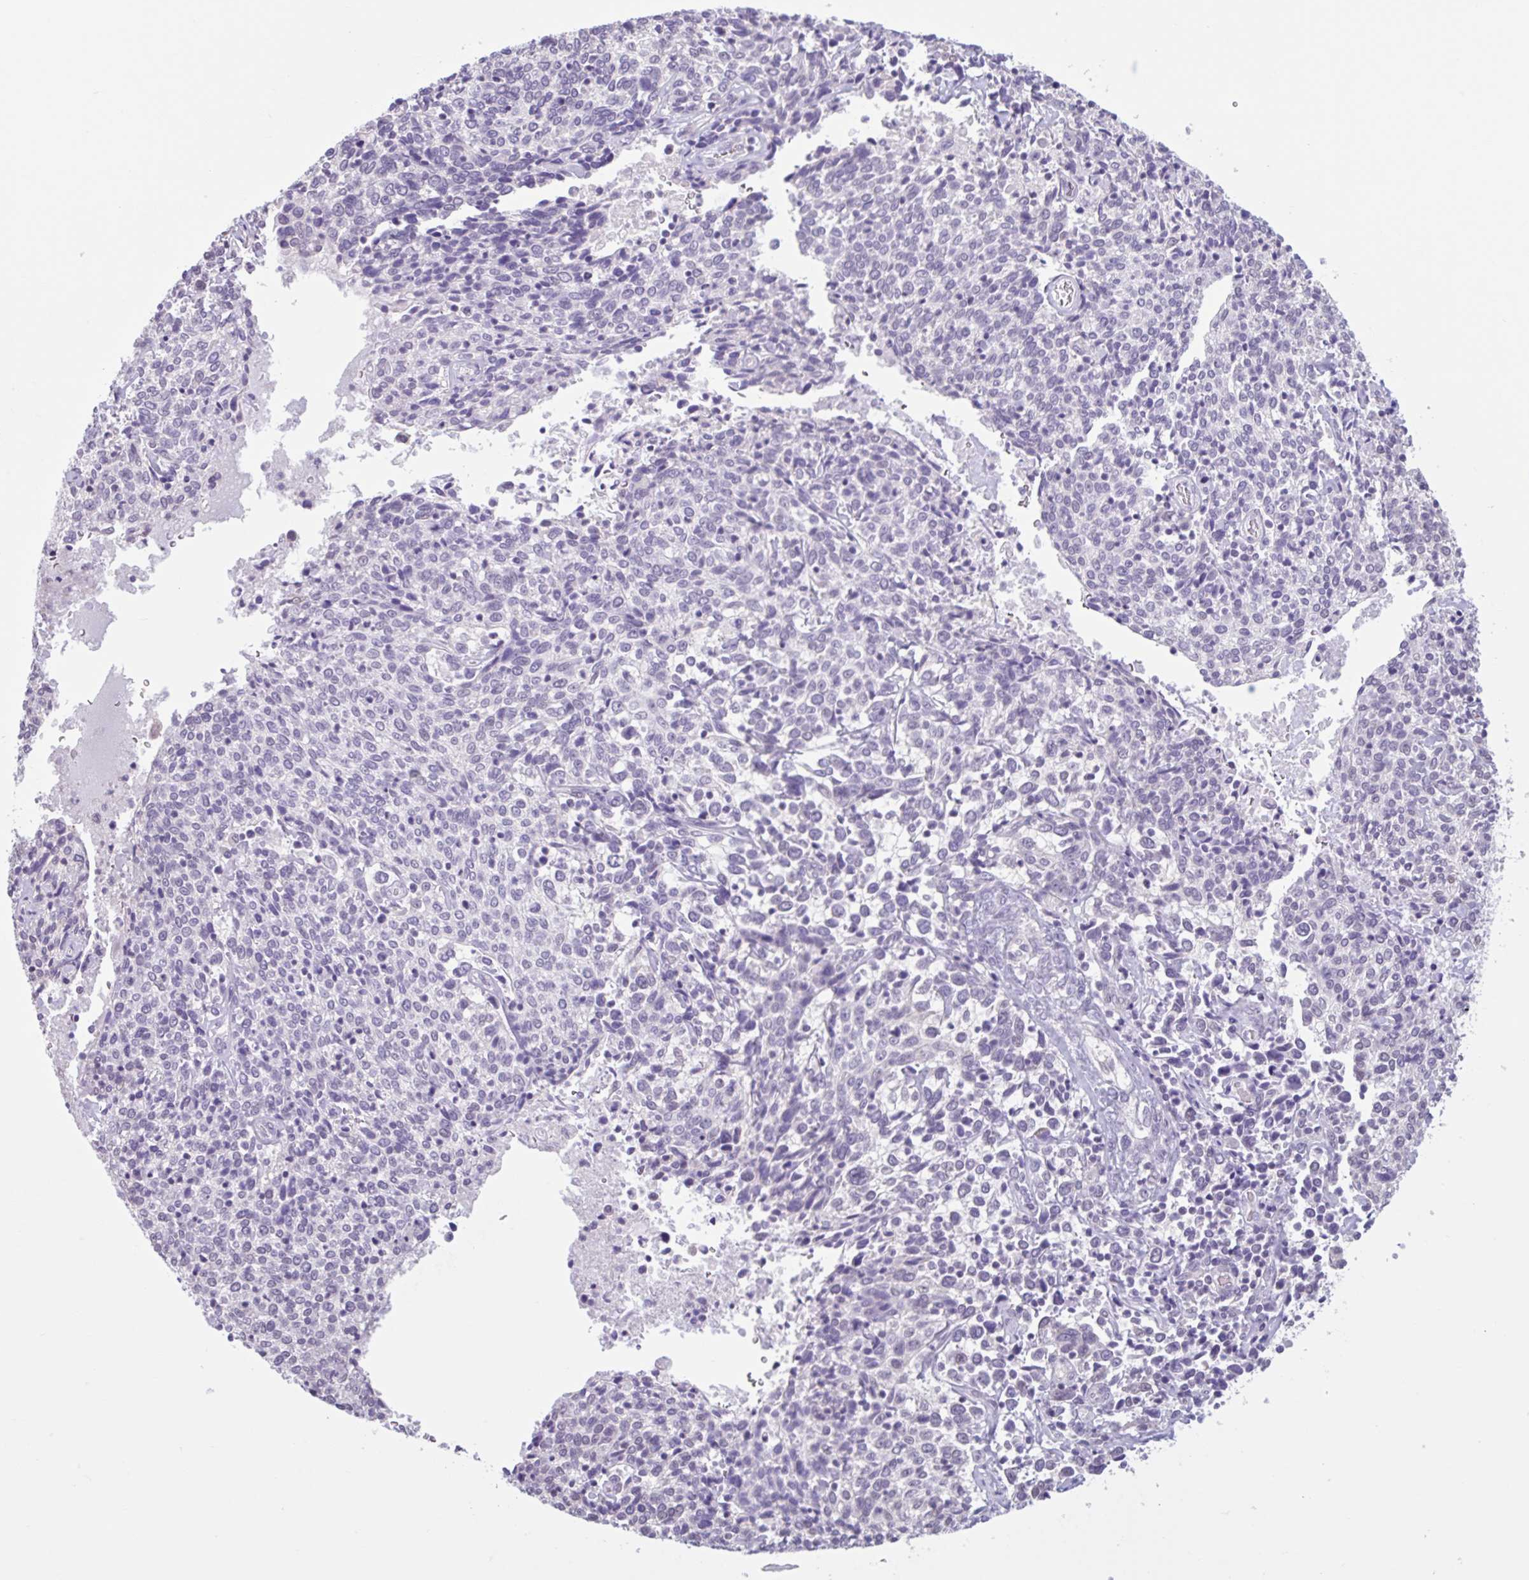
{"staining": {"intensity": "negative", "quantity": "none", "location": "none"}, "tissue": "cervical cancer", "cell_type": "Tumor cells", "image_type": "cancer", "snomed": [{"axis": "morphology", "description": "Squamous cell carcinoma, NOS"}, {"axis": "topography", "description": "Cervix"}], "caption": "DAB (3,3'-diaminobenzidine) immunohistochemical staining of cervical cancer displays no significant staining in tumor cells.", "gene": "CDH19", "patient": {"sex": "female", "age": 46}}